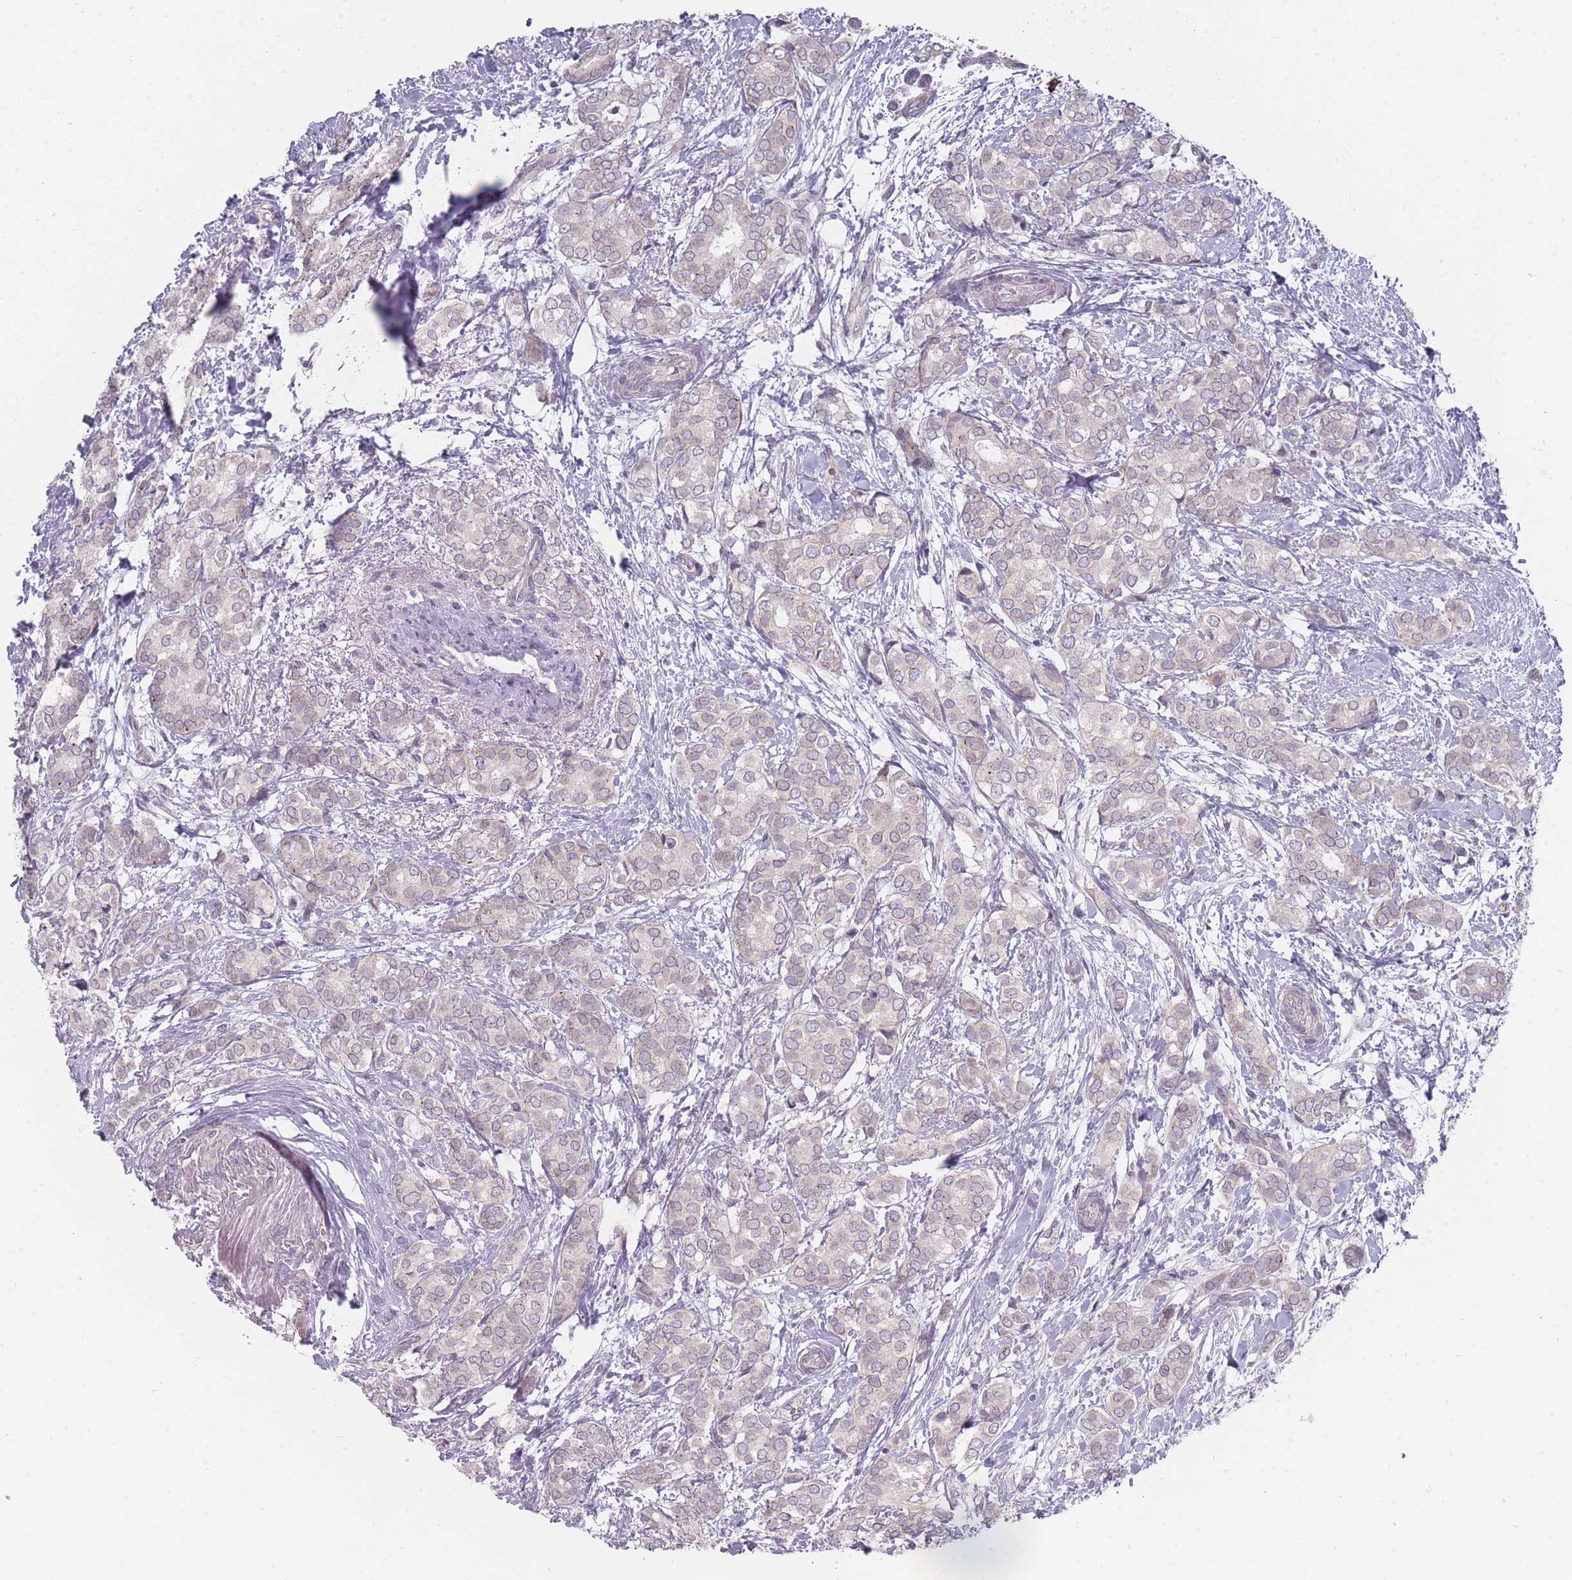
{"staining": {"intensity": "negative", "quantity": "none", "location": "none"}, "tissue": "breast cancer", "cell_type": "Tumor cells", "image_type": "cancer", "snomed": [{"axis": "morphology", "description": "Duct carcinoma"}, {"axis": "topography", "description": "Breast"}], "caption": "Protein analysis of infiltrating ductal carcinoma (breast) shows no significant staining in tumor cells.", "gene": "PCDH12", "patient": {"sex": "female", "age": 73}}